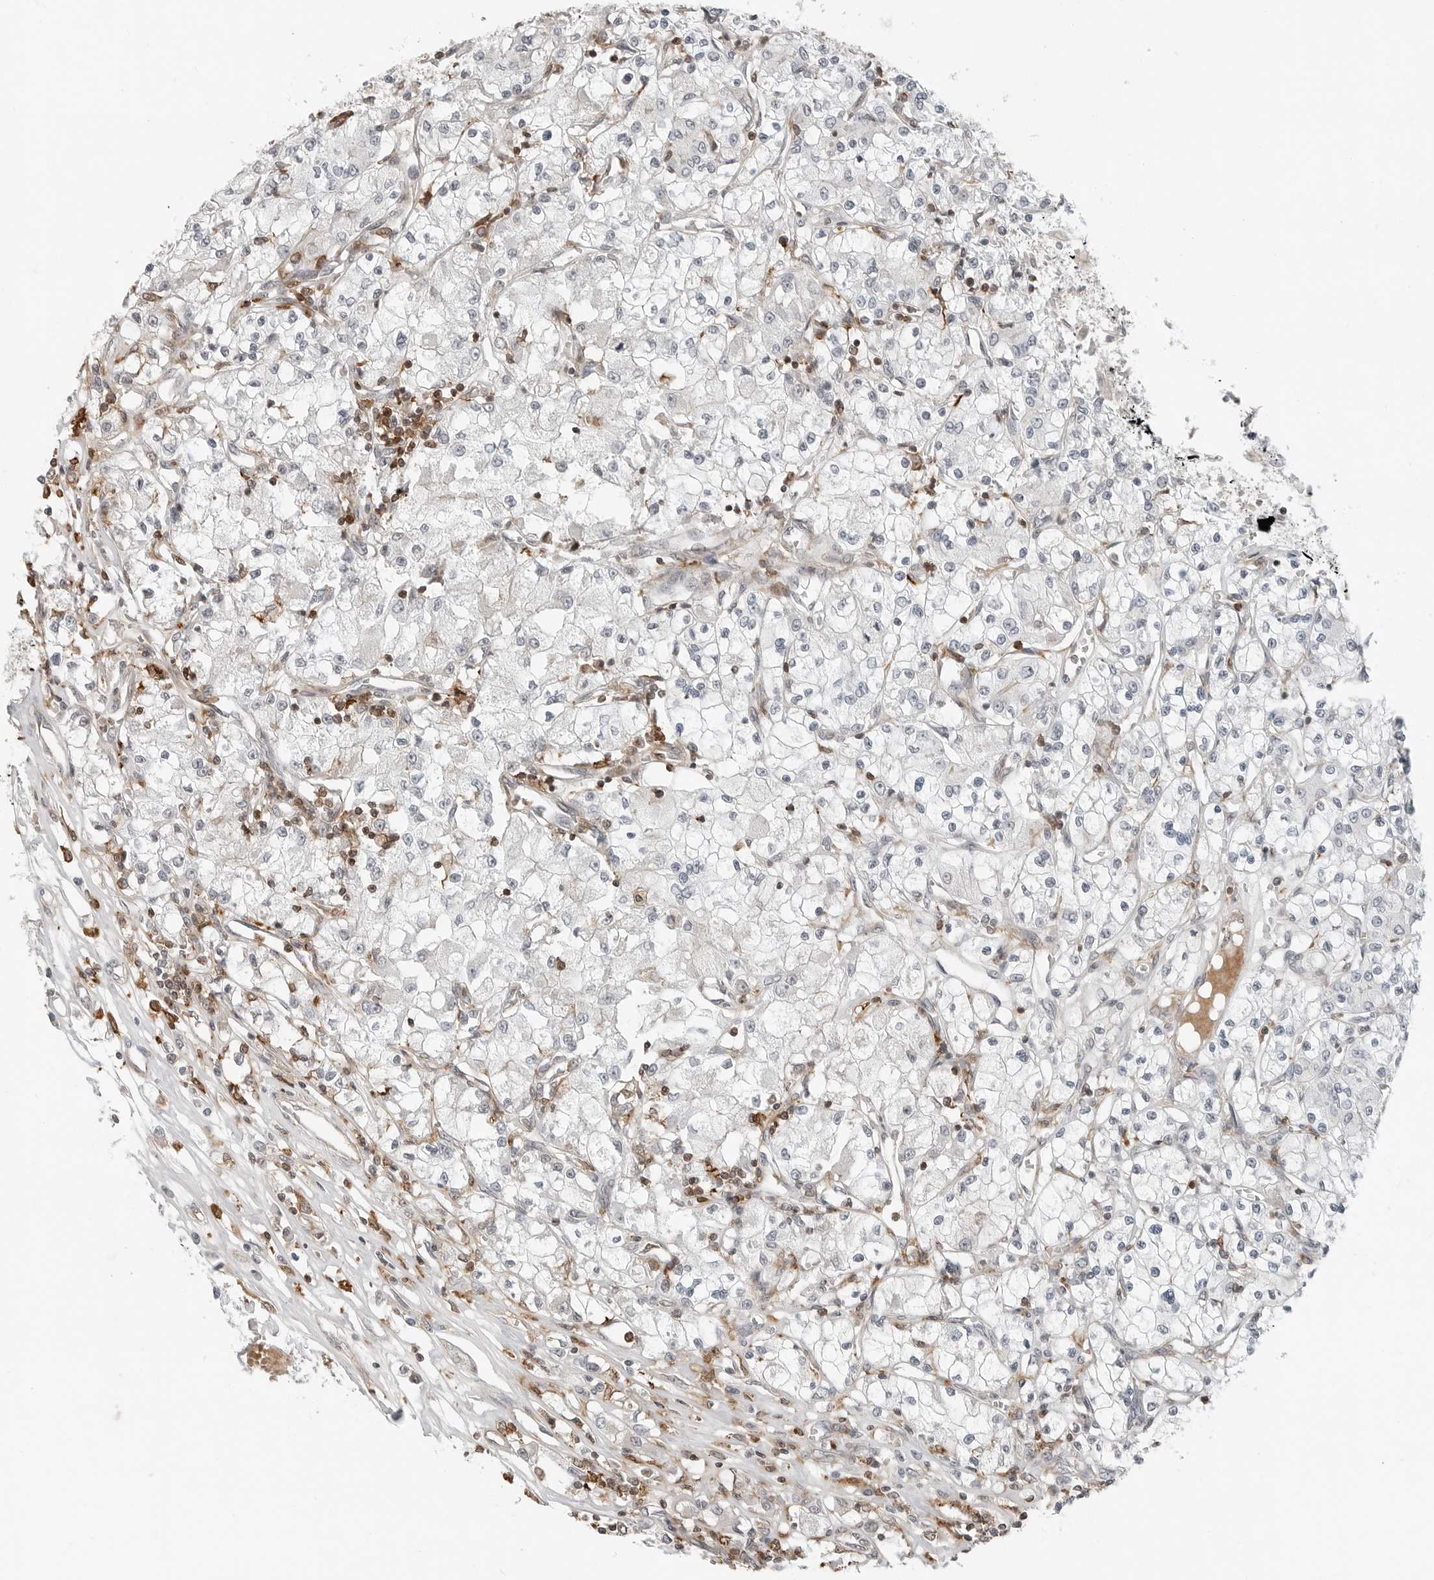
{"staining": {"intensity": "negative", "quantity": "none", "location": "none"}, "tissue": "renal cancer", "cell_type": "Tumor cells", "image_type": "cancer", "snomed": [{"axis": "morphology", "description": "Adenocarcinoma, NOS"}, {"axis": "topography", "description": "Kidney"}], "caption": "Tumor cells show no significant protein expression in renal cancer (adenocarcinoma). (Stains: DAB (3,3'-diaminobenzidine) immunohistochemistry with hematoxylin counter stain, Microscopy: brightfield microscopy at high magnification).", "gene": "LEFTY2", "patient": {"sex": "female", "age": 59}}